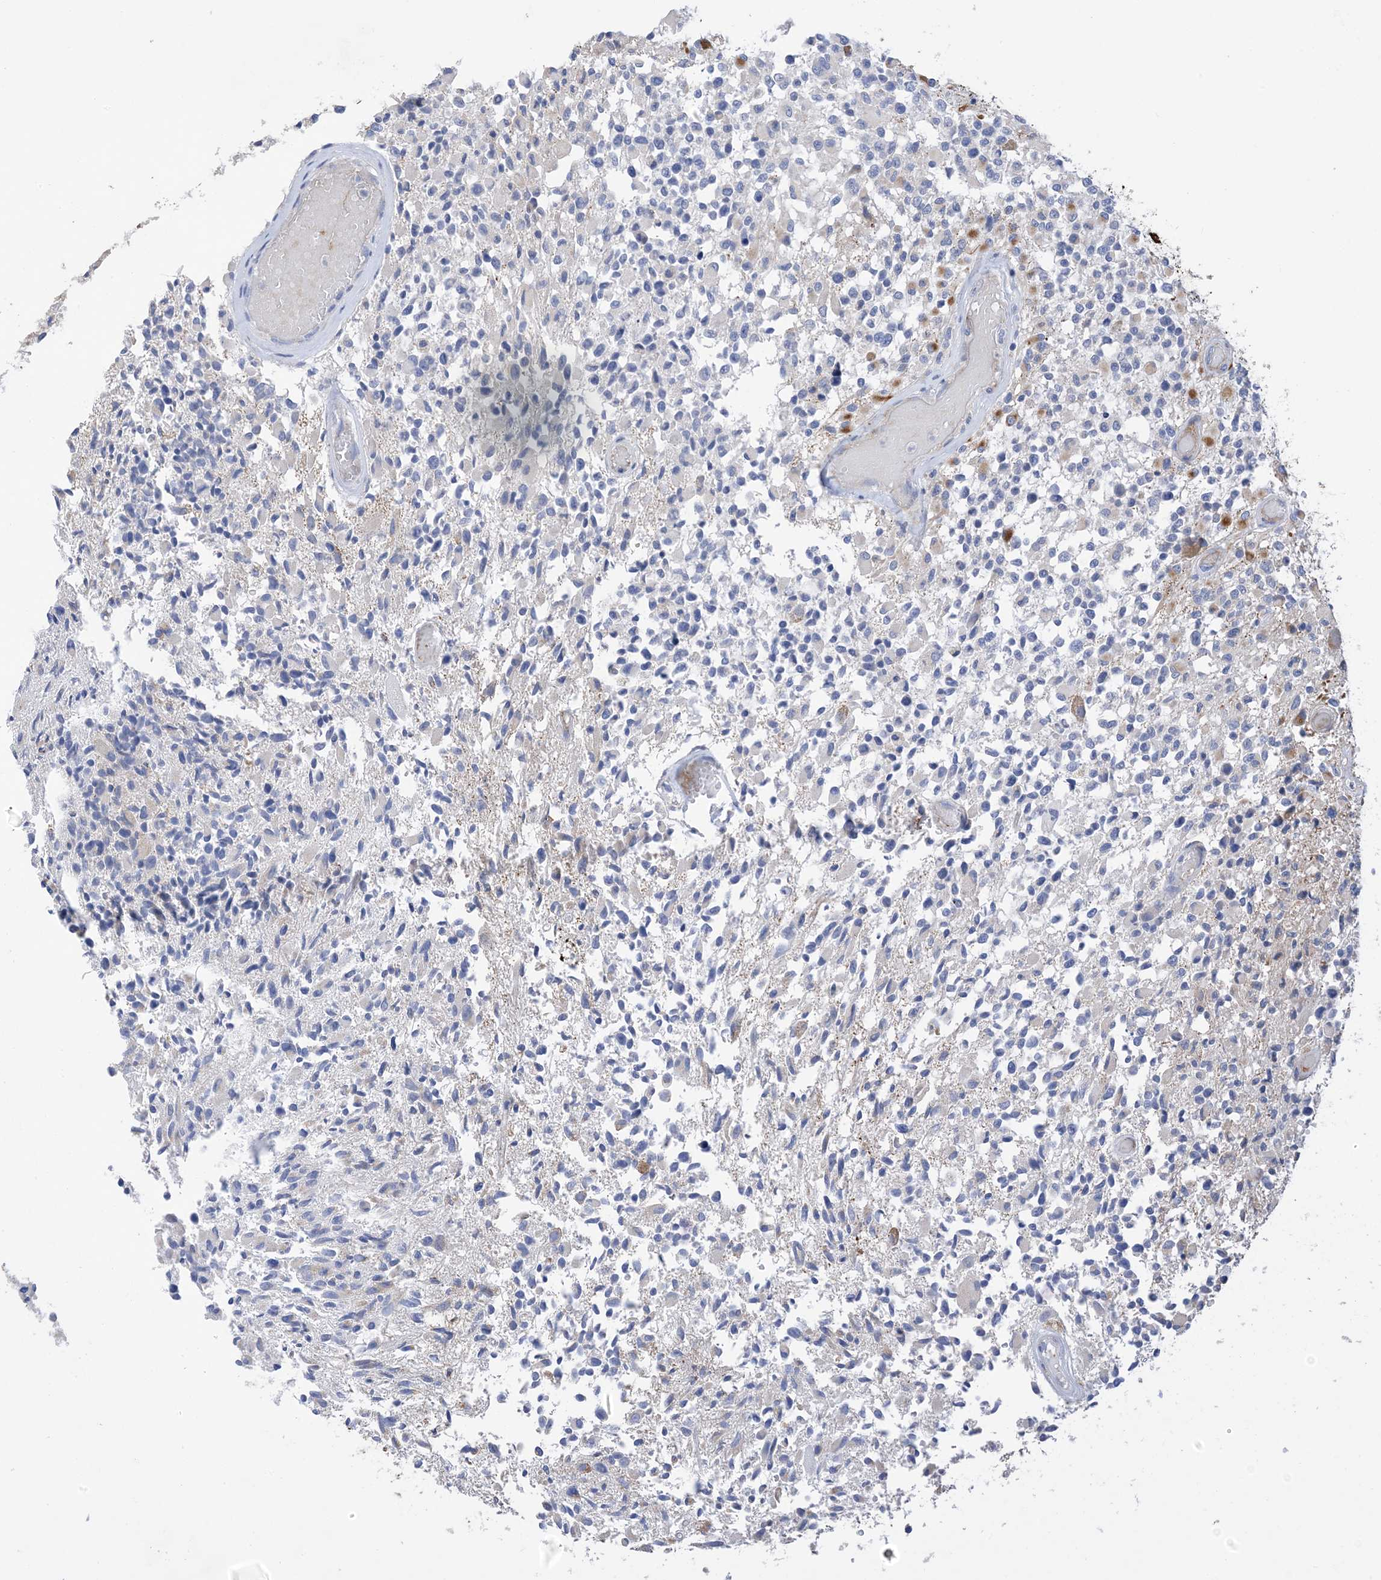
{"staining": {"intensity": "negative", "quantity": "none", "location": "none"}, "tissue": "glioma", "cell_type": "Tumor cells", "image_type": "cancer", "snomed": [{"axis": "morphology", "description": "Glioma, malignant, High grade"}, {"axis": "morphology", "description": "Glioblastoma, NOS"}, {"axis": "topography", "description": "Brain"}], "caption": "Immunohistochemistry micrograph of neoplastic tissue: glioblastoma stained with DAB (3,3'-diaminobenzidine) demonstrates no significant protein staining in tumor cells.", "gene": "PLK4", "patient": {"sex": "male", "age": 60}}